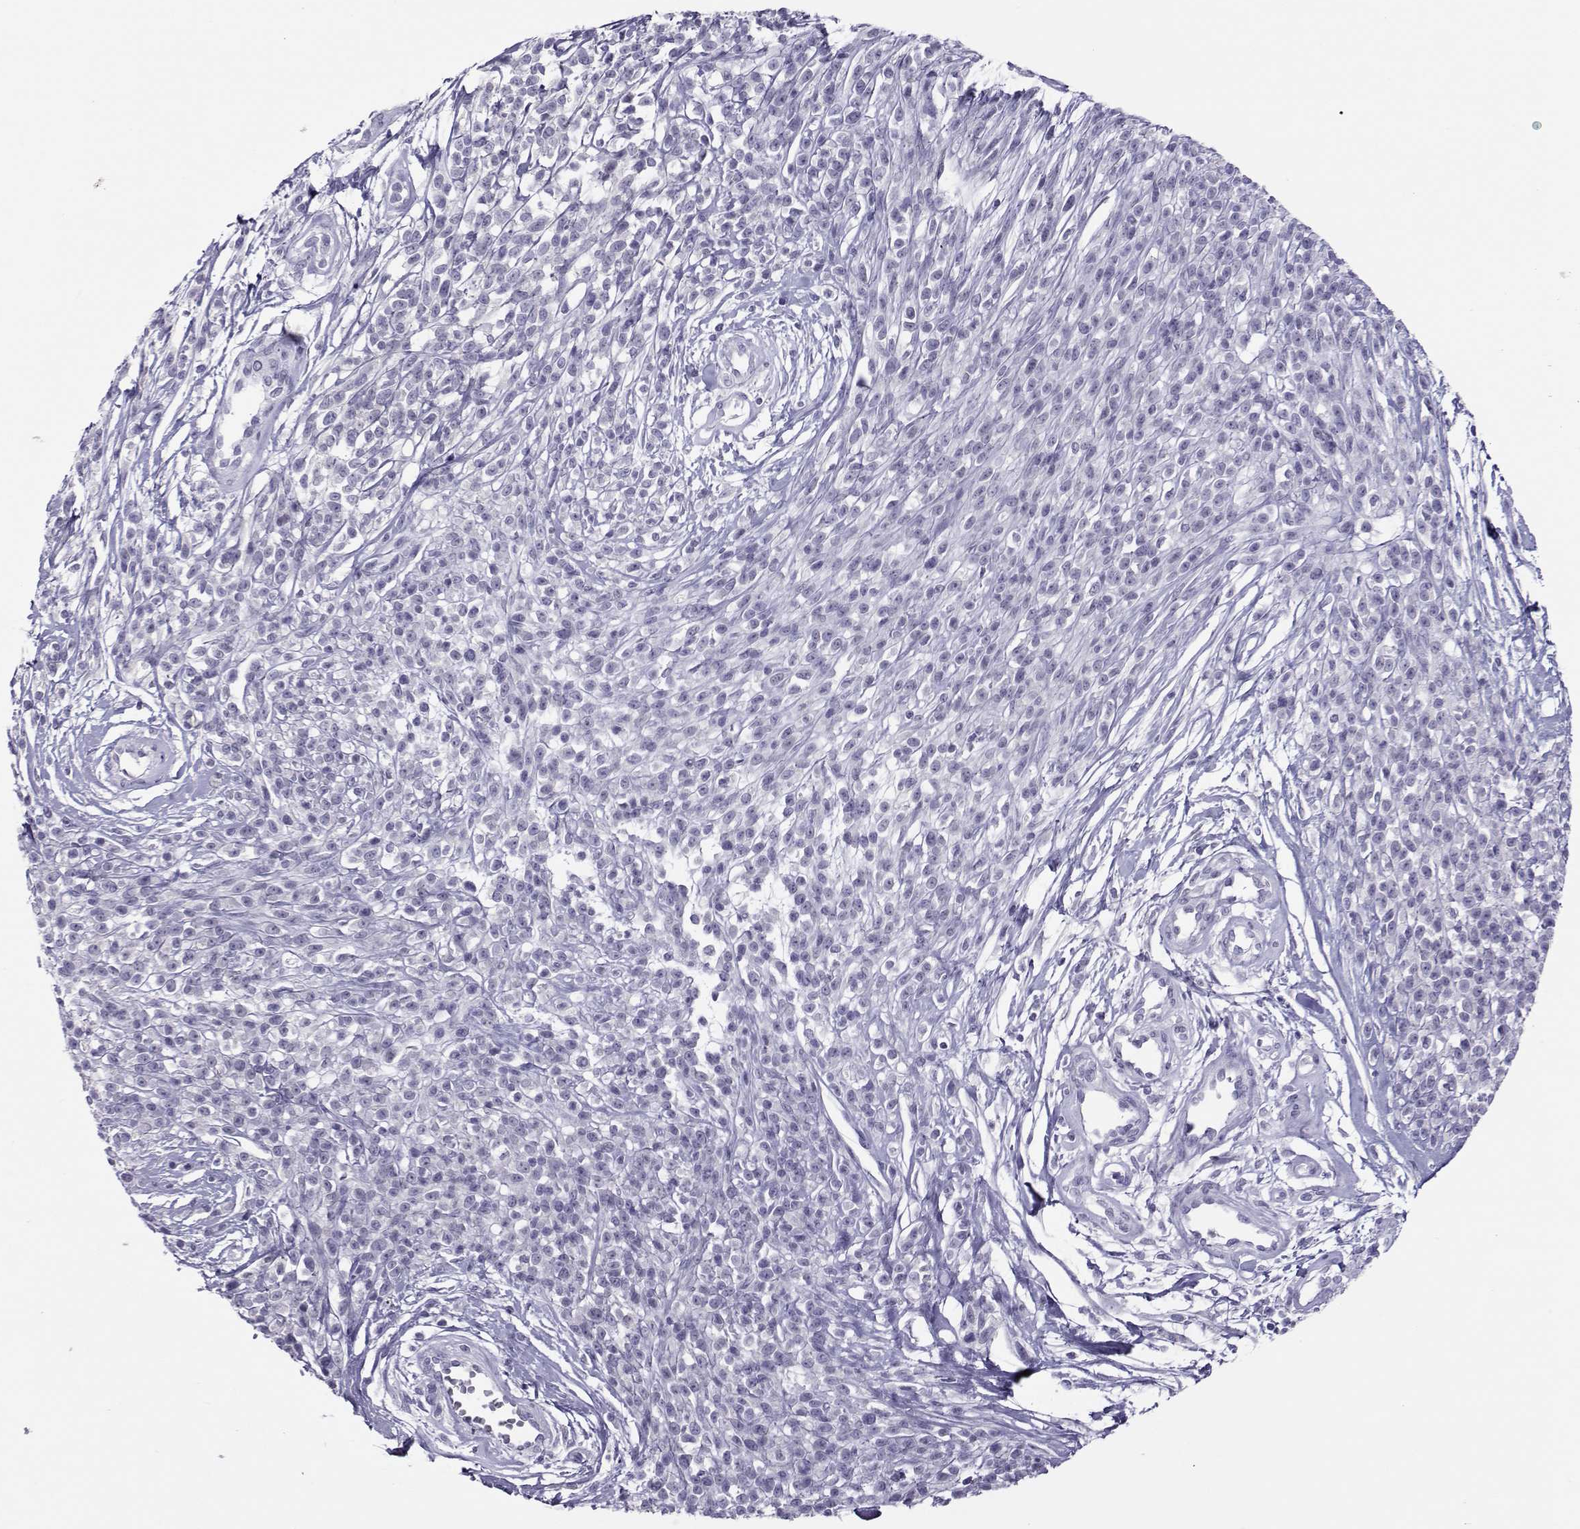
{"staining": {"intensity": "negative", "quantity": "none", "location": "none"}, "tissue": "melanoma", "cell_type": "Tumor cells", "image_type": "cancer", "snomed": [{"axis": "morphology", "description": "Malignant melanoma, NOS"}, {"axis": "topography", "description": "Skin"}, {"axis": "topography", "description": "Skin of trunk"}], "caption": "The photomicrograph displays no staining of tumor cells in malignant melanoma.", "gene": "TRPM7", "patient": {"sex": "male", "age": 74}}